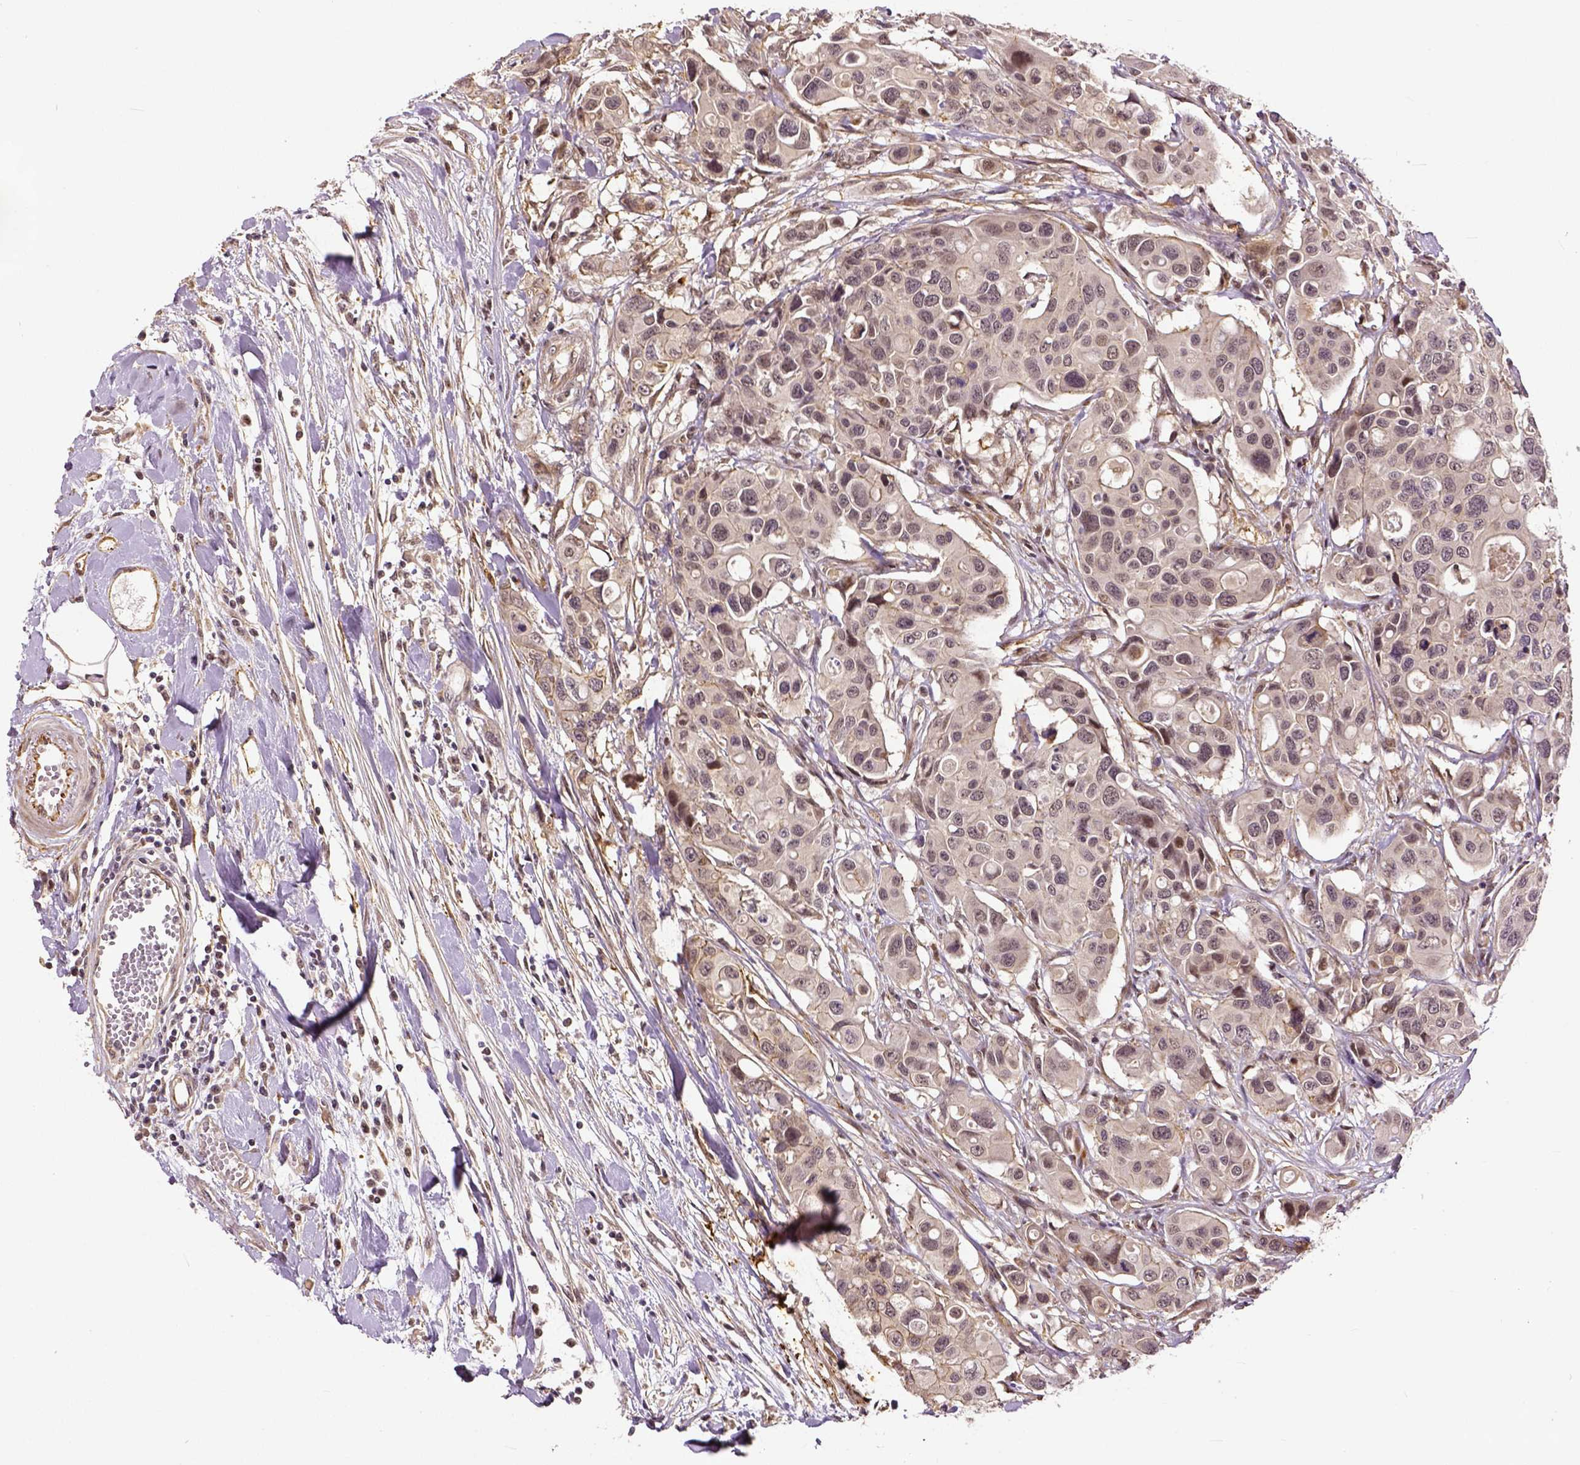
{"staining": {"intensity": "negative", "quantity": "none", "location": "none"}, "tissue": "colorectal cancer", "cell_type": "Tumor cells", "image_type": "cancer", "snomed": [{"axis": "morphology", "description": "Adenocarcinoma, NOS"}, {"axis": "topography", "description": "Colon"}], "caption": "DAB (3,3'-diaminobenzidine) immunohistochemical staining of human adenocarcinoma (colorectal) displays no significant positivity in tumor cells. (DAB (3,3'-diaminobenzidine) immunohistochemistry visualized using brightfield microscopy, high magnification).", "gene": "DICER1", "patient": {"sex": "male", "age": 77}}